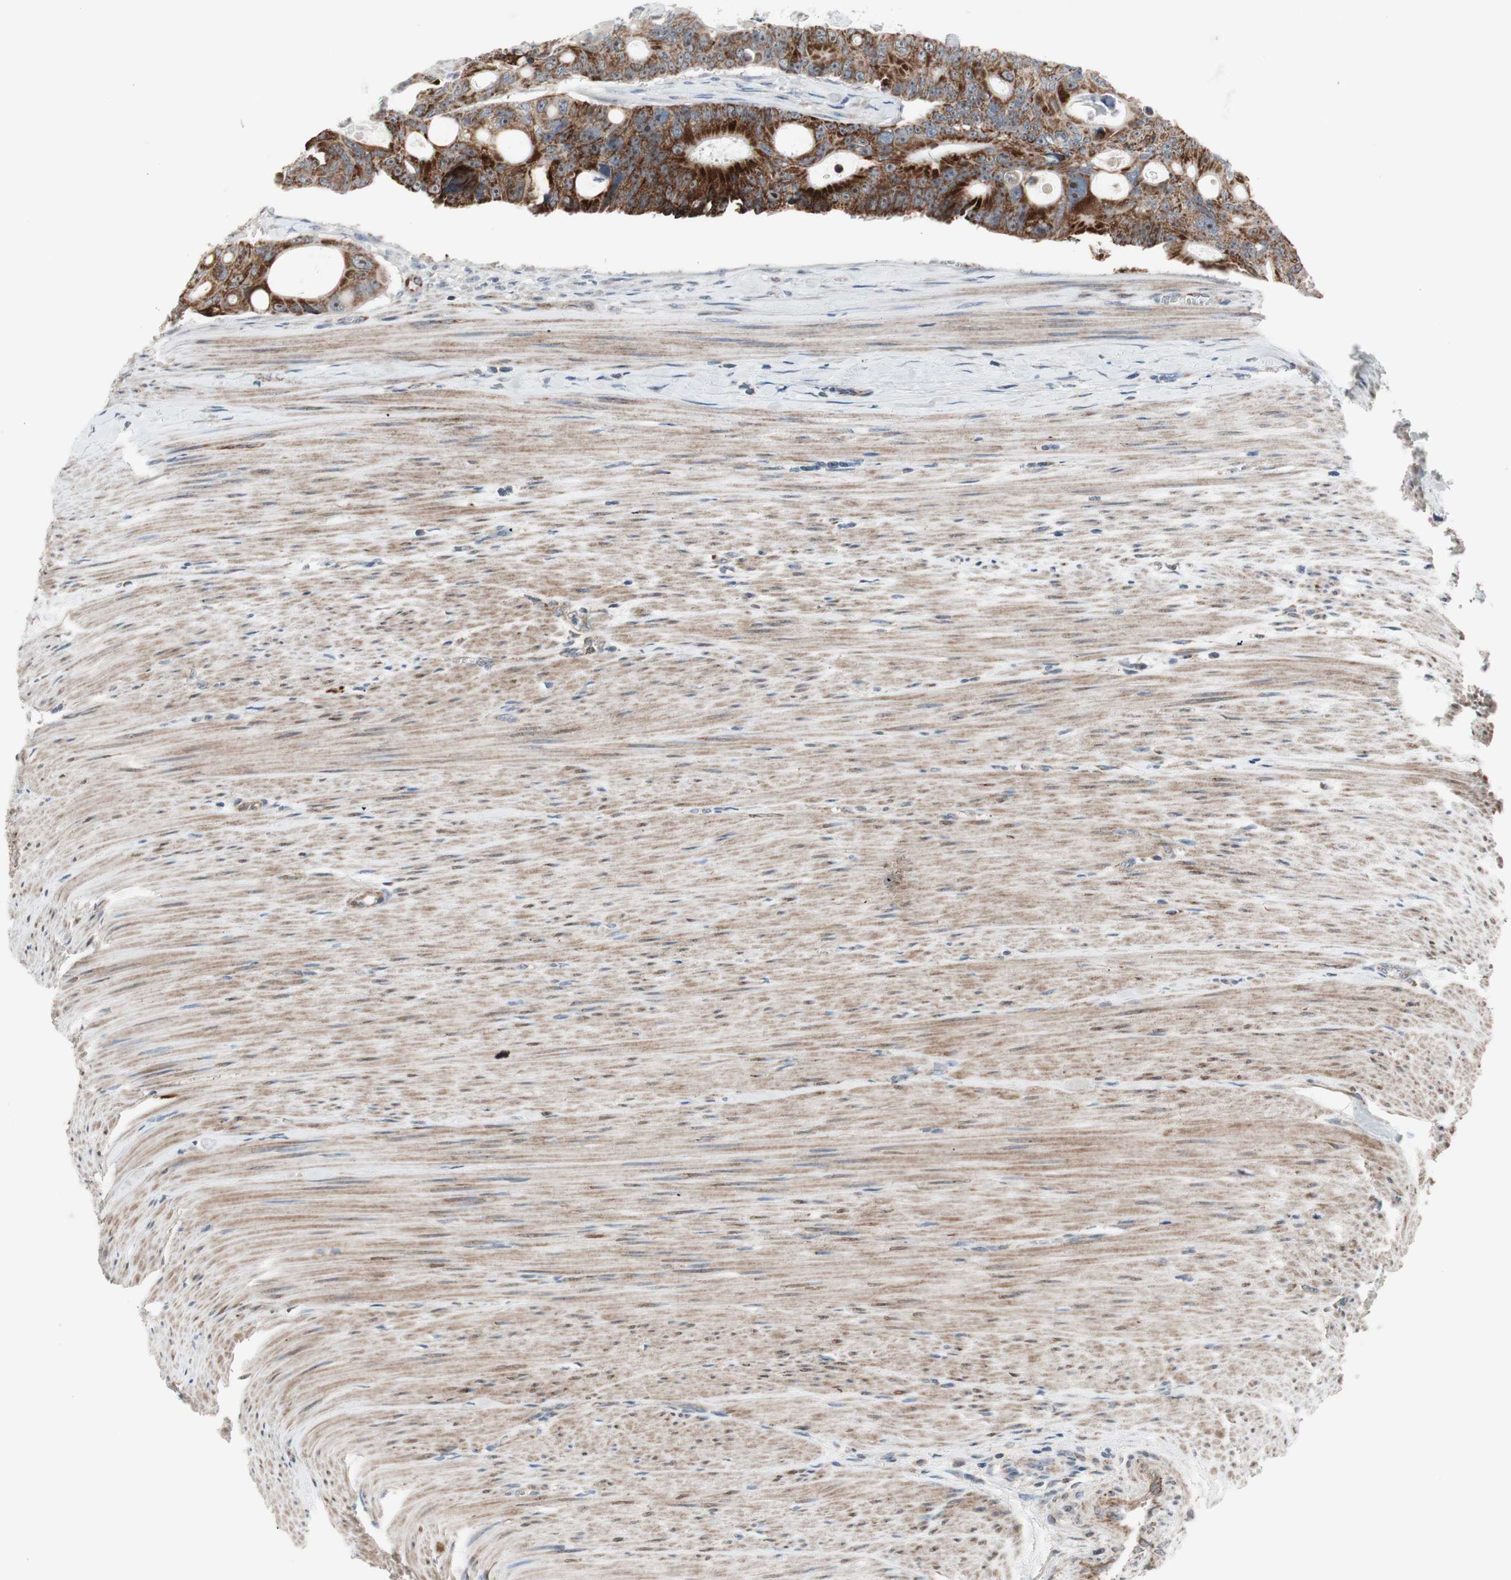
{"staining": {"intensity": "moderate", "quantity": ">75%", "location": "cytoplasmic/membranous"}, "tissue": "colorectal cancer", "cell_type": "Tumor cells", "image_type": "cancer", "snomed": [{"axis": "morphology", "description": "Adenocarcinoma, NOS"}, {"axis": "topography", "description": "Colon"}], "caption": "Brown immunohistochemical staining in colorectal cancer (adenocarcinoma) displays moderate cytoplasmic/membranous staining in about >75% of tumor cells.", "gene": "CPT1A", "patient": {"sex": "female", "age": 57}}